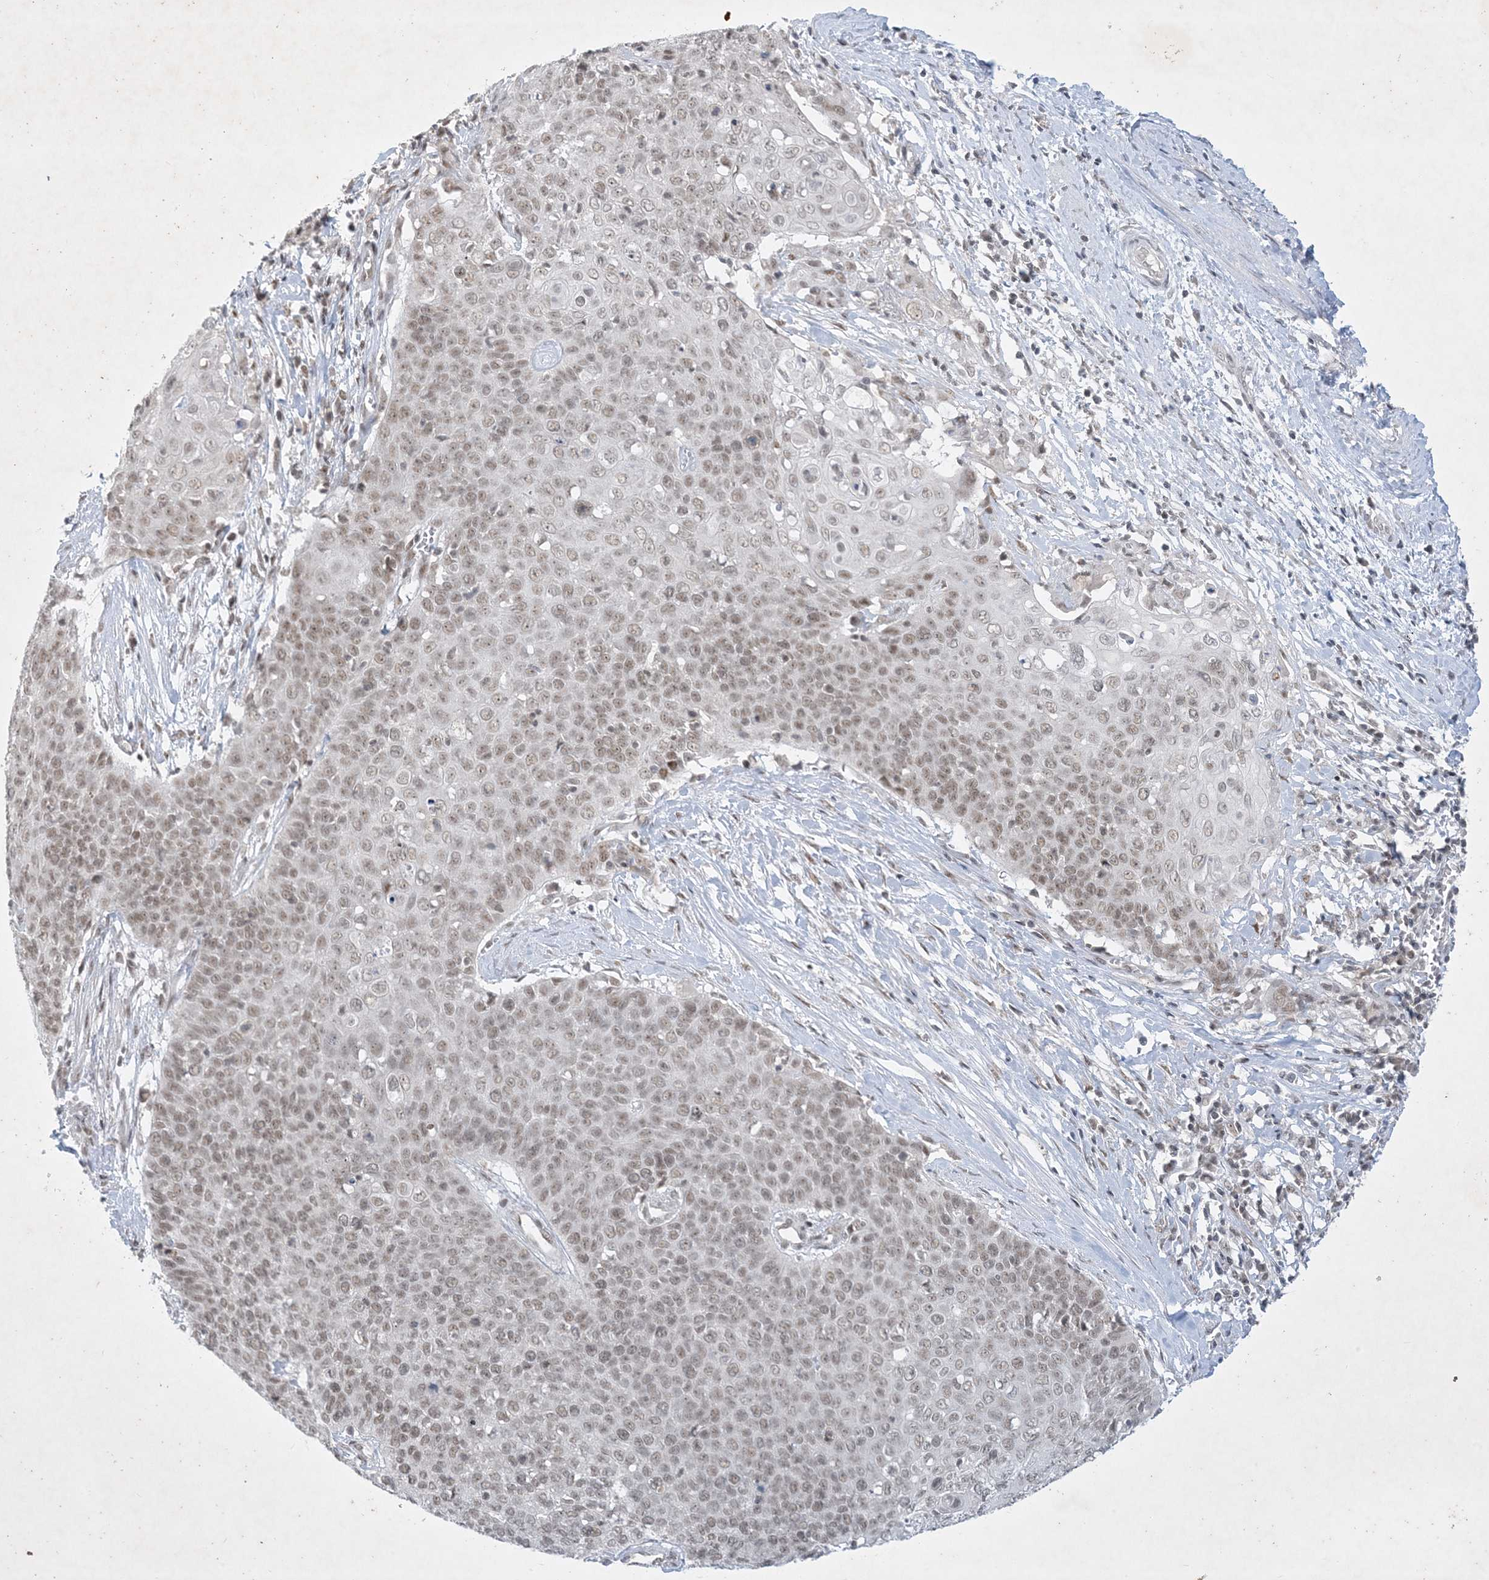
{"staining": {"intensity": "weak", "quantity": ">75%", "location": "nuclear"}, "tissue": "cervical cancer", "cell_type": "Tumor cells", "image_type": "cancer", "snomed": [{"axis": "morphology", "description": "Squamous cell carcinoma, NOS"}, {"axis": "topography", "description": "Cervix"}], "caption": "A high-resolution histopathology image shows immunohistochemistry staining of cervical cancer (squamous cell carcinoma), which displays weak nuclear expression in about >75% of tumor cells.", "gene": "ZNF674", "patient": {"sex": "female", "age": 39}}